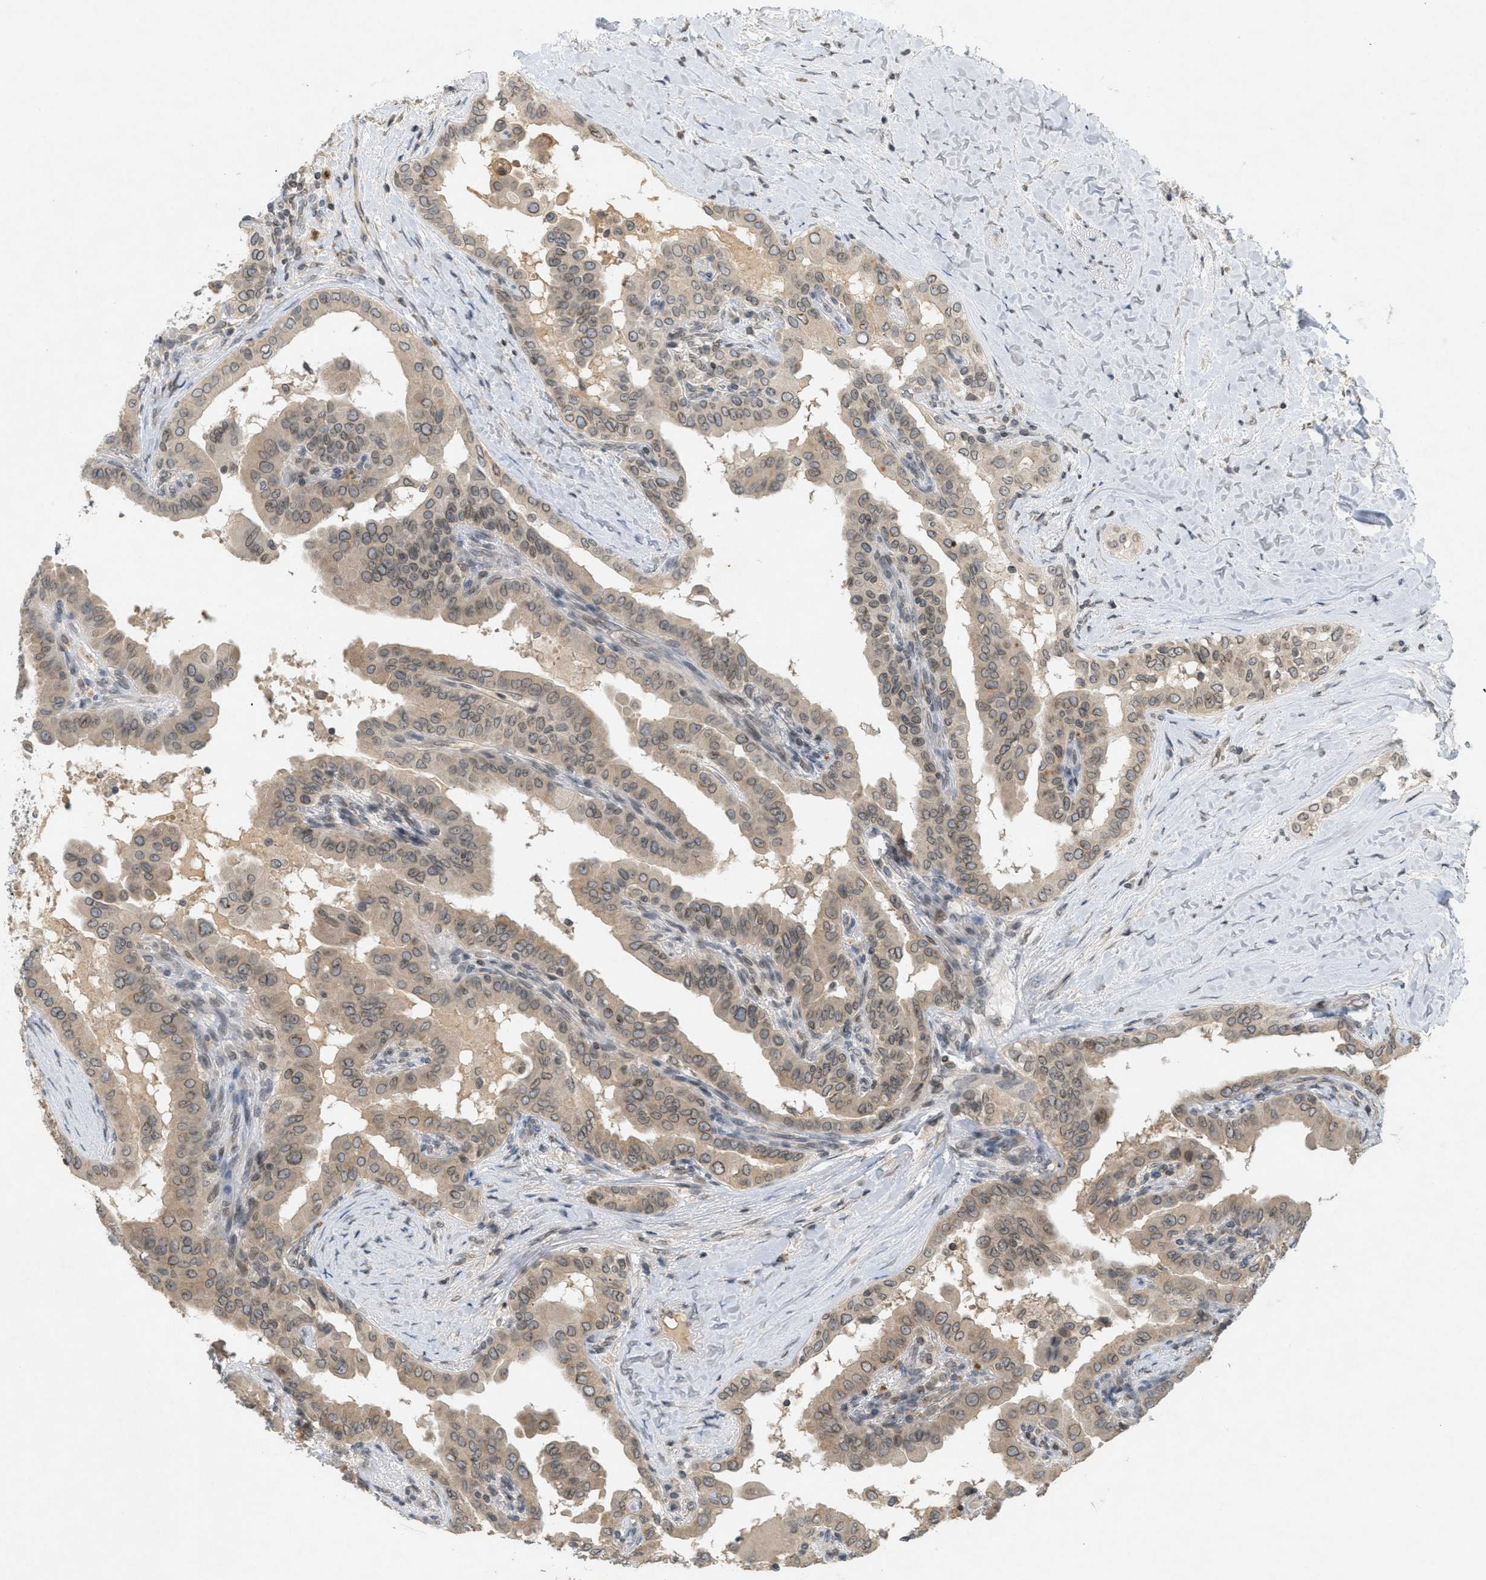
{"staining": {"intensity": "moderate", "quantity": ">75%", "location": "cytoplasmic/membranous,nuclear"}, "tissue": "thyroid cancer", "cell_type": "Tumor cells", "image_type": "cancer", "snomed": [{"axis": "morphology", "description": "Papillary adenocarcinoma, NOS"}, {"axis": "topography", "description": "Thyroid gland"}], "caption": "About >75% of tumor cells in papillary adenocarcinoma (thyroid) reveal moderate cytoplasmic/membranous and nuclear protein expression as visualized by brown immunohistochemical staining.", "gene": "ABHD6", "patient": {"sex": "male", "age": 33}}